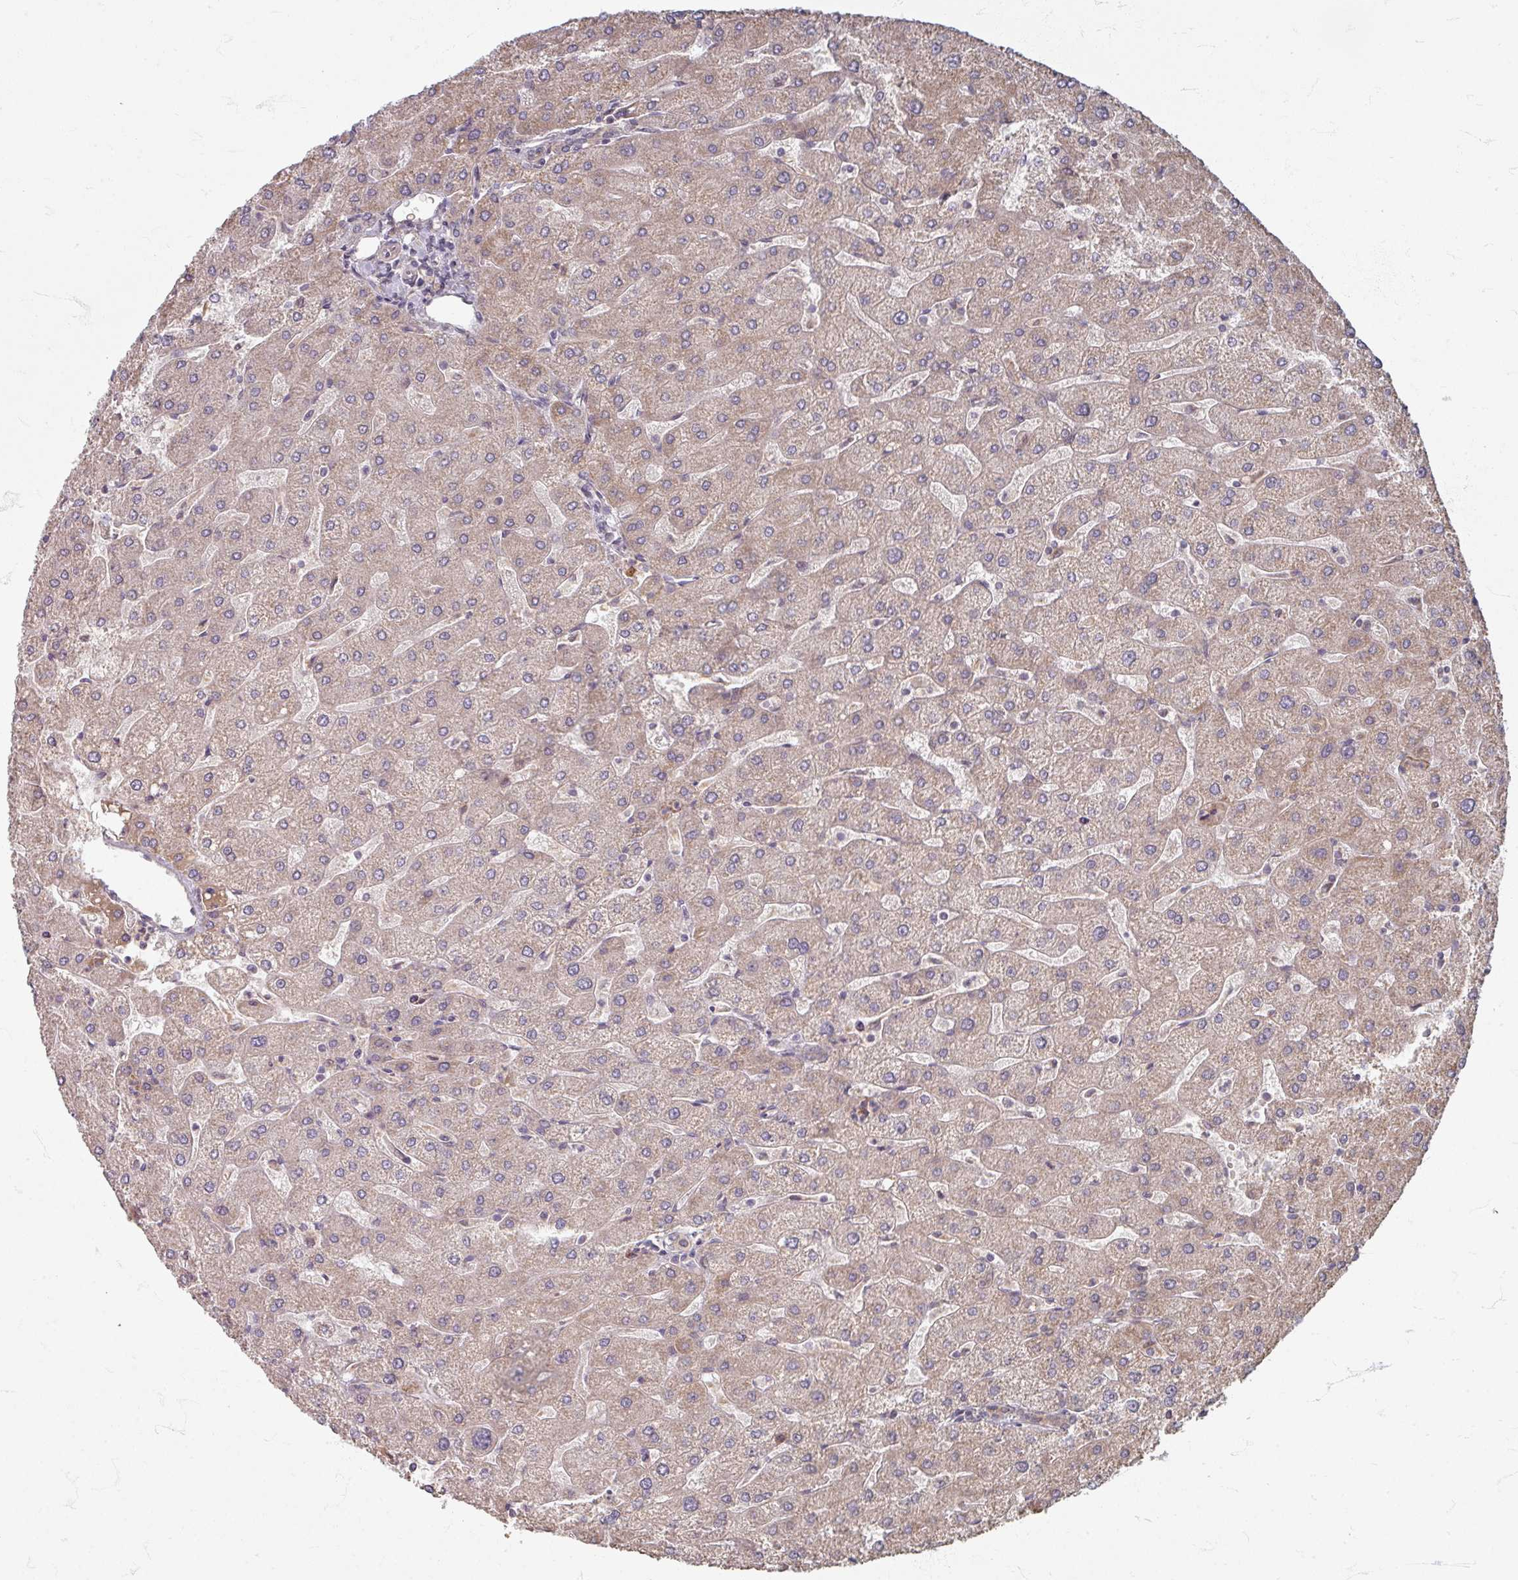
{"staining": {"intensity": "weak", "quantity": "25%-75%", "location": "cytoplasmic/membranous"}, "tissue": "liver", "cell_type": "Cholangiocytes", "image_type": "normal", "snomed": [{"axis": "morphology", "description": "Normal tissue, NOS"}, {"axis": "topography", "description": "Liver"}], "caption": "Immunohistochemistry (IHC) of normal liver demonstrates low levels of weak cytoplasmic/membranous staining in approximately 25%-75% of cholangiocytes.", "gene": "STAM", "patient": {"sex": "male", "age": 67}}